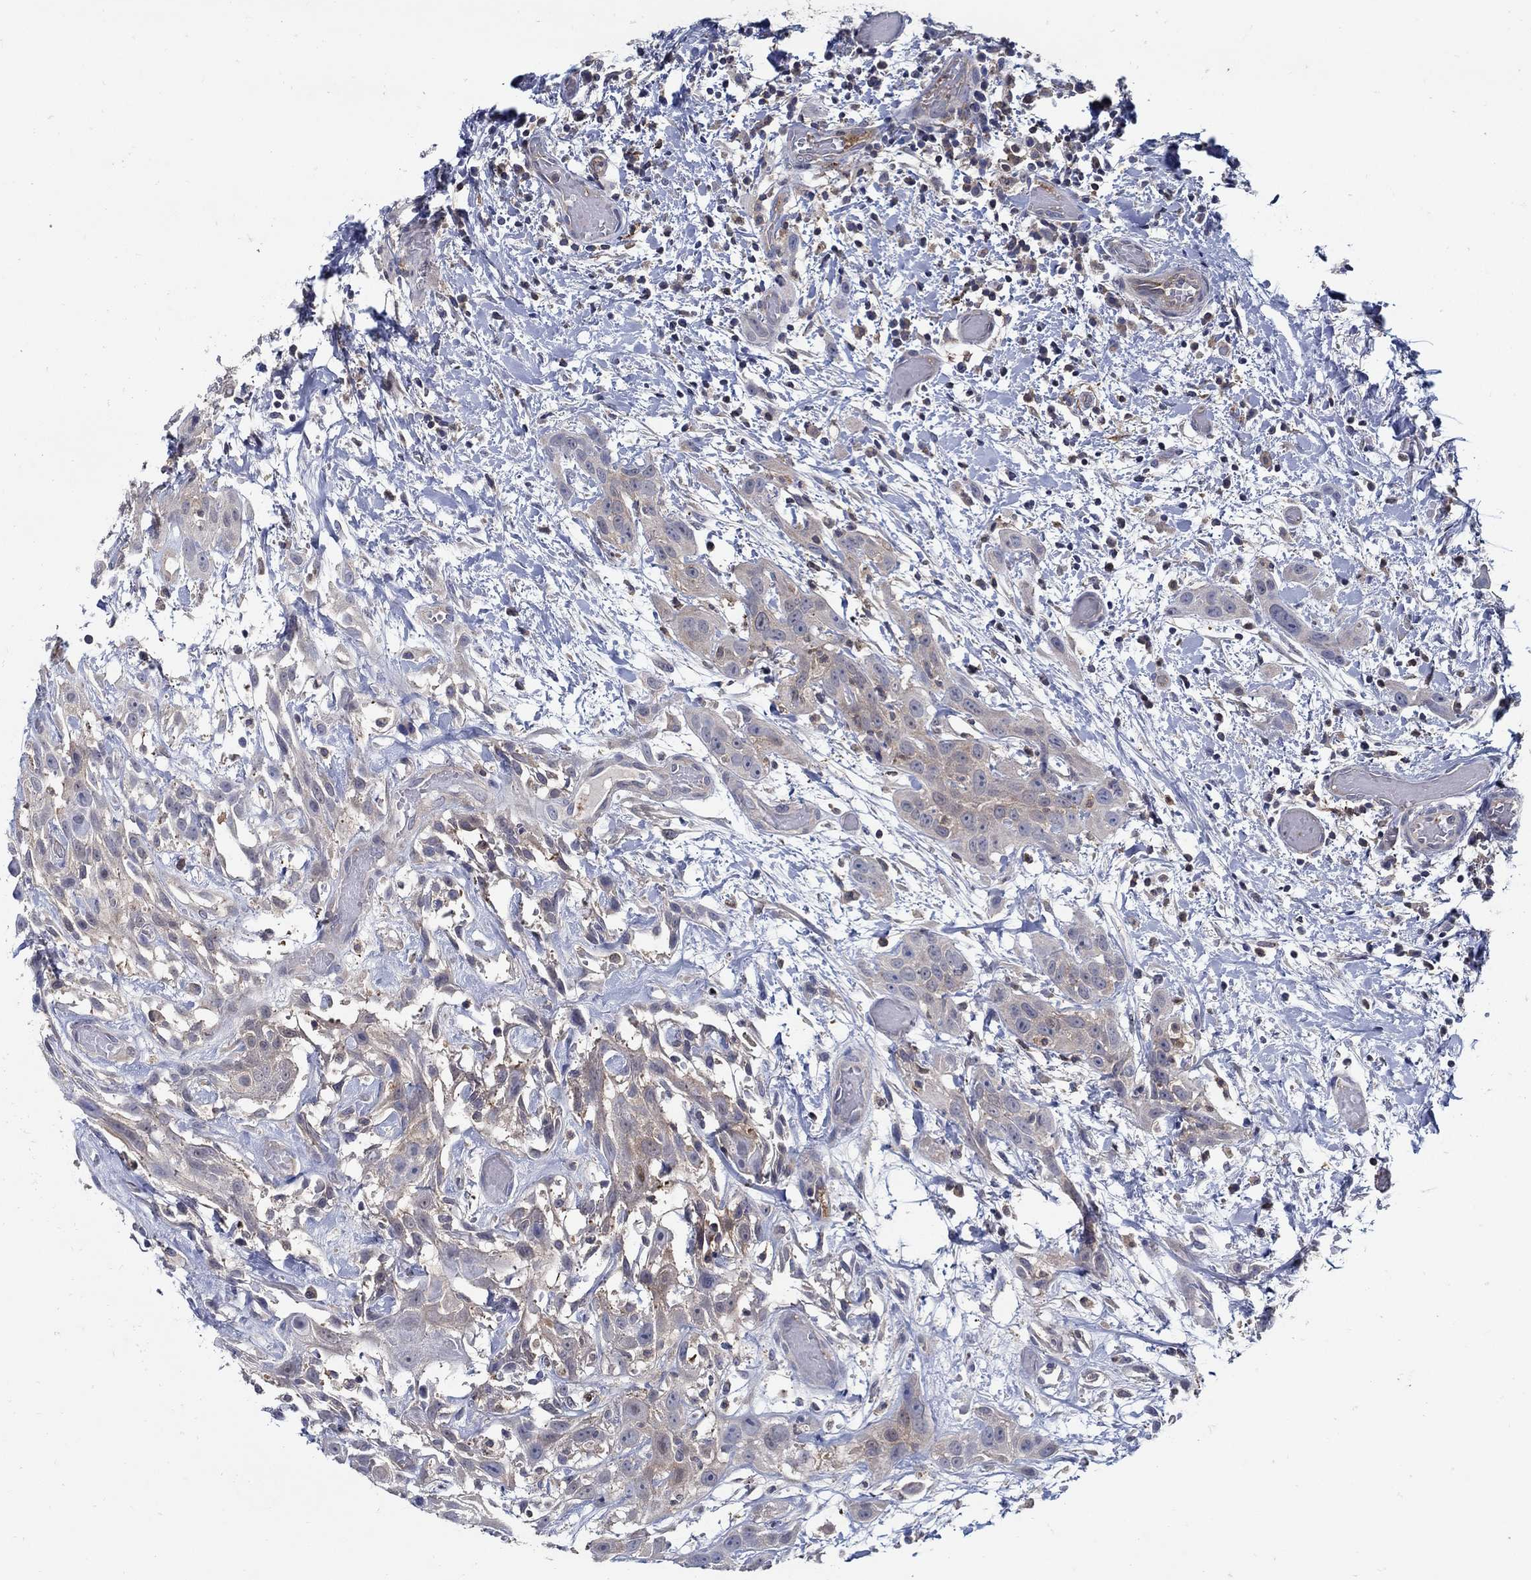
{"staining": {"intensity": "negative", "quantity": "none", "location": "none"}, "tissue": "head and neck cancer", "cell_type": "Tumor cells", "image_type": "cancer", "snomed": [{"axis": "morphology", "description": "Normal tissue, NOS"}, {"axis": "morphology", "description": "Squamous cell carcinoma, NOS"}, {"axis": "topography", "description": "Oral tissue"}, {"axis": "topography", "description": "Salivary gland"}, {"axis": "topography", "description": "Head-Neck"}], "caption": "Tumor cells show no significant expression in head and neck cancer (squamous cell carcinoma).", "gene": "MTHFR", "patient": {"sex": "female", "age": 62}}